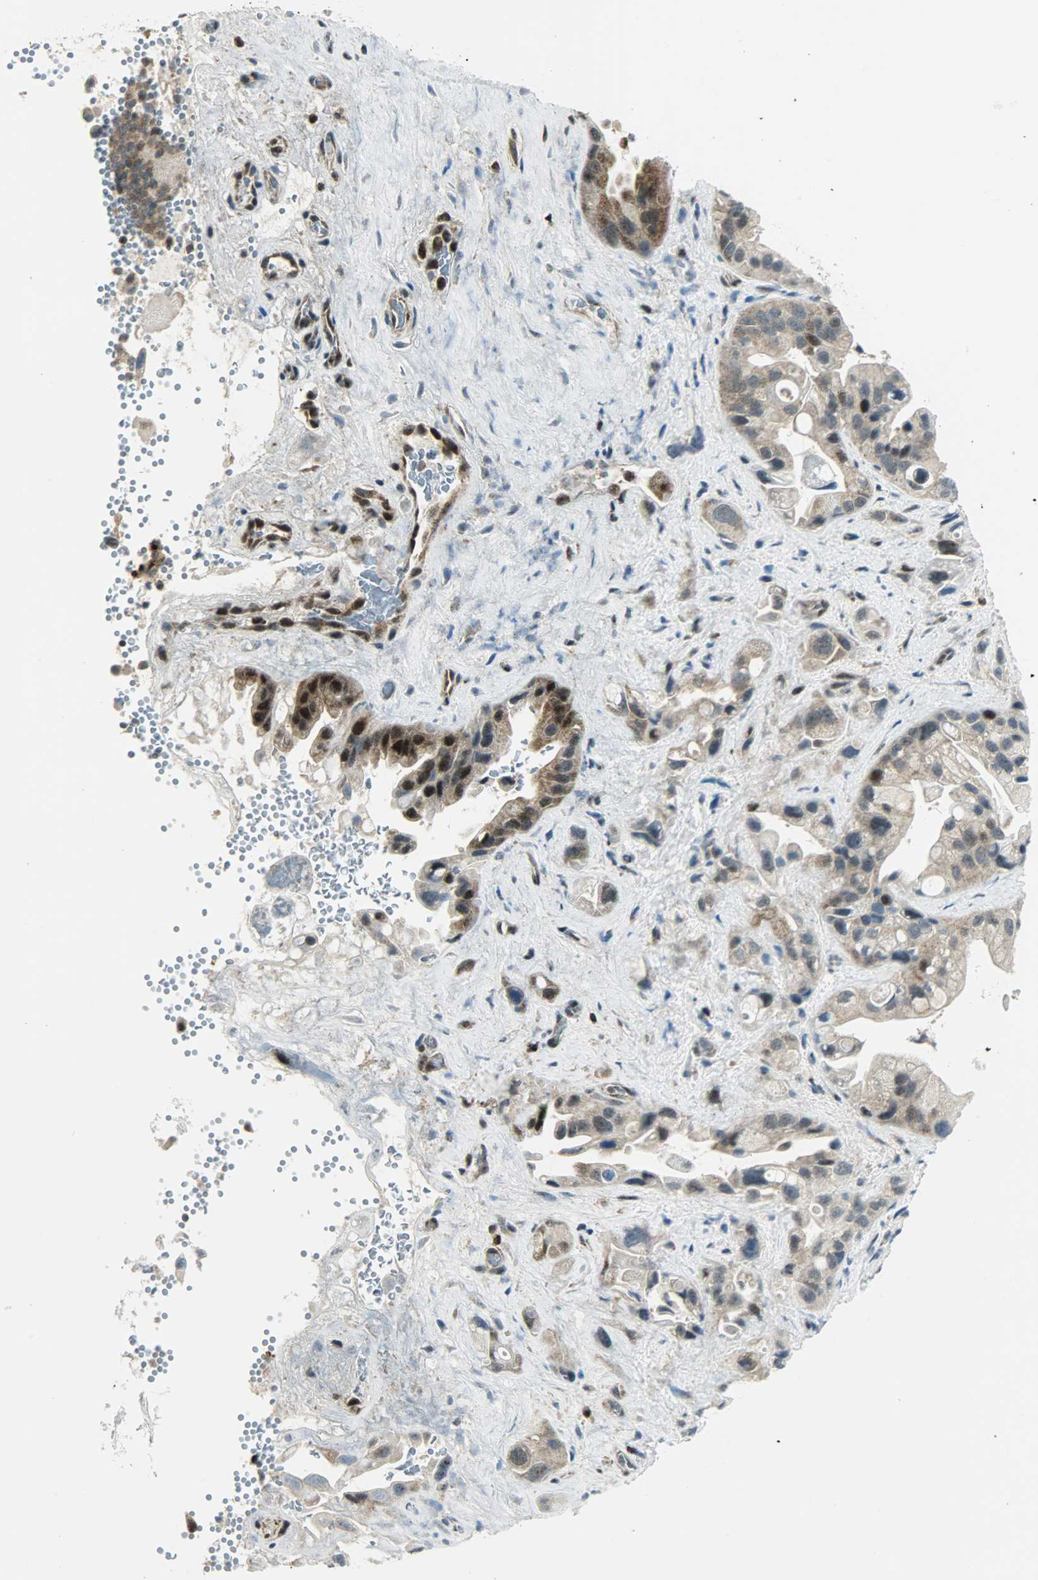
{"staining": {"intensity": "weak", "quantity": "25%-75%", "location": "cytoplasmic/membranous,nuclear"}, "tissue": "pancreatic cancer", "cell_type": "Tumor cells", "image_type": "cancer", "snomed": [{"axis": "morphology", "description": "Adenocarcinoma, NOS"}, {"axis": "topography", "description": "Pancreas"}], "caption": "This histopathology image reveals immunohistochemistry staining of pancreatic adenocarcinoma, with low weak cytoplasmic/membranous and nuclear staining in about 25%-75% of tumor cells.", "gene": "IL15", "patient": {"sex": "female", "age": 77}}